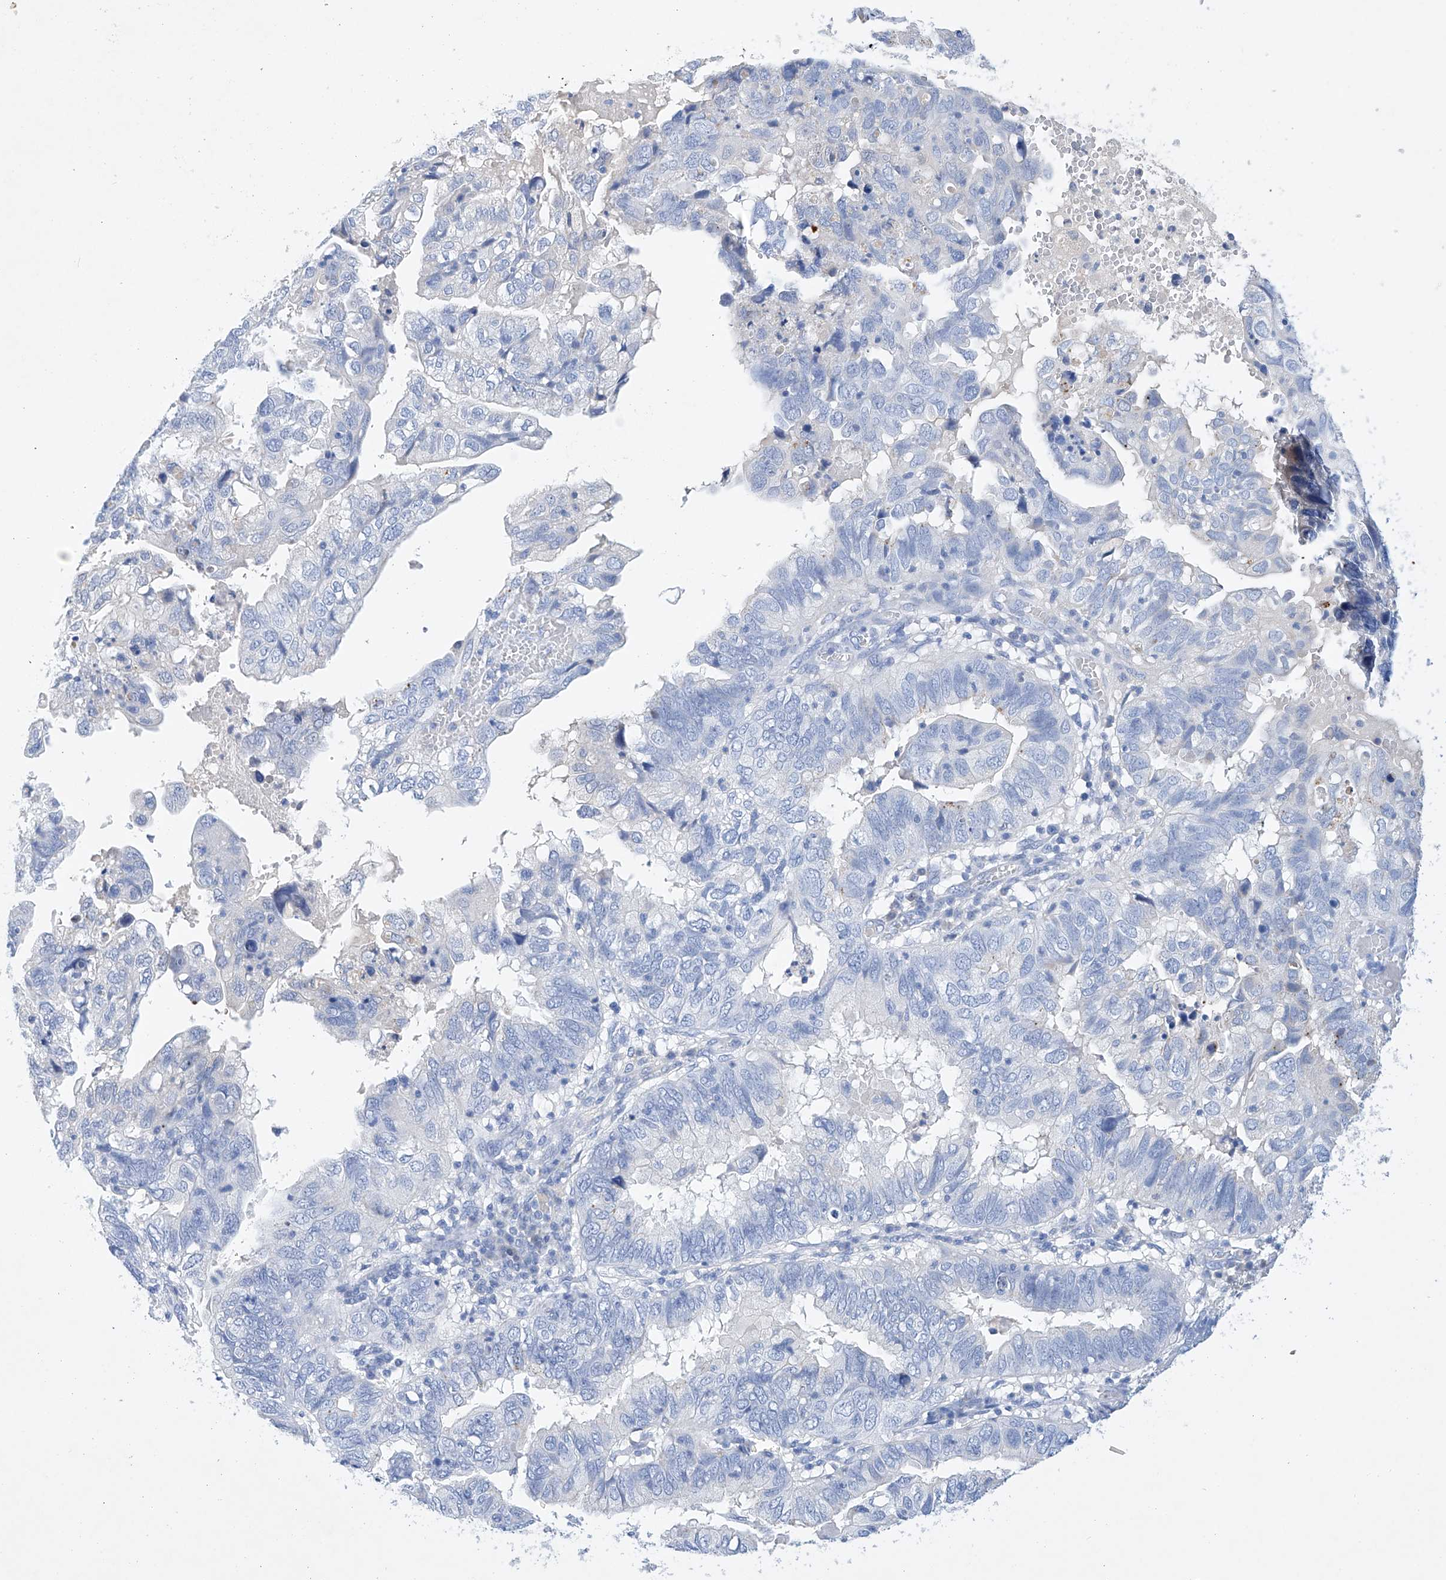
{"staining": {"intensity": "negative", "quantity": "none", "location": "none"}, "tissue": "endometrial cancer", "cell_type": "Tumor cells", "image_type": "cancer", "snomed": [{"axis": "morphology", "description": "Adenocarcinoma, NOS"}, {"axis": "topography", "description": "Uterus"}], "caption": "Tumor cells are negative for protein expression in human endometrial adenocarcinoma.", "gene": "LURAP1", "patient": {"sex": "female", "age": 77}}